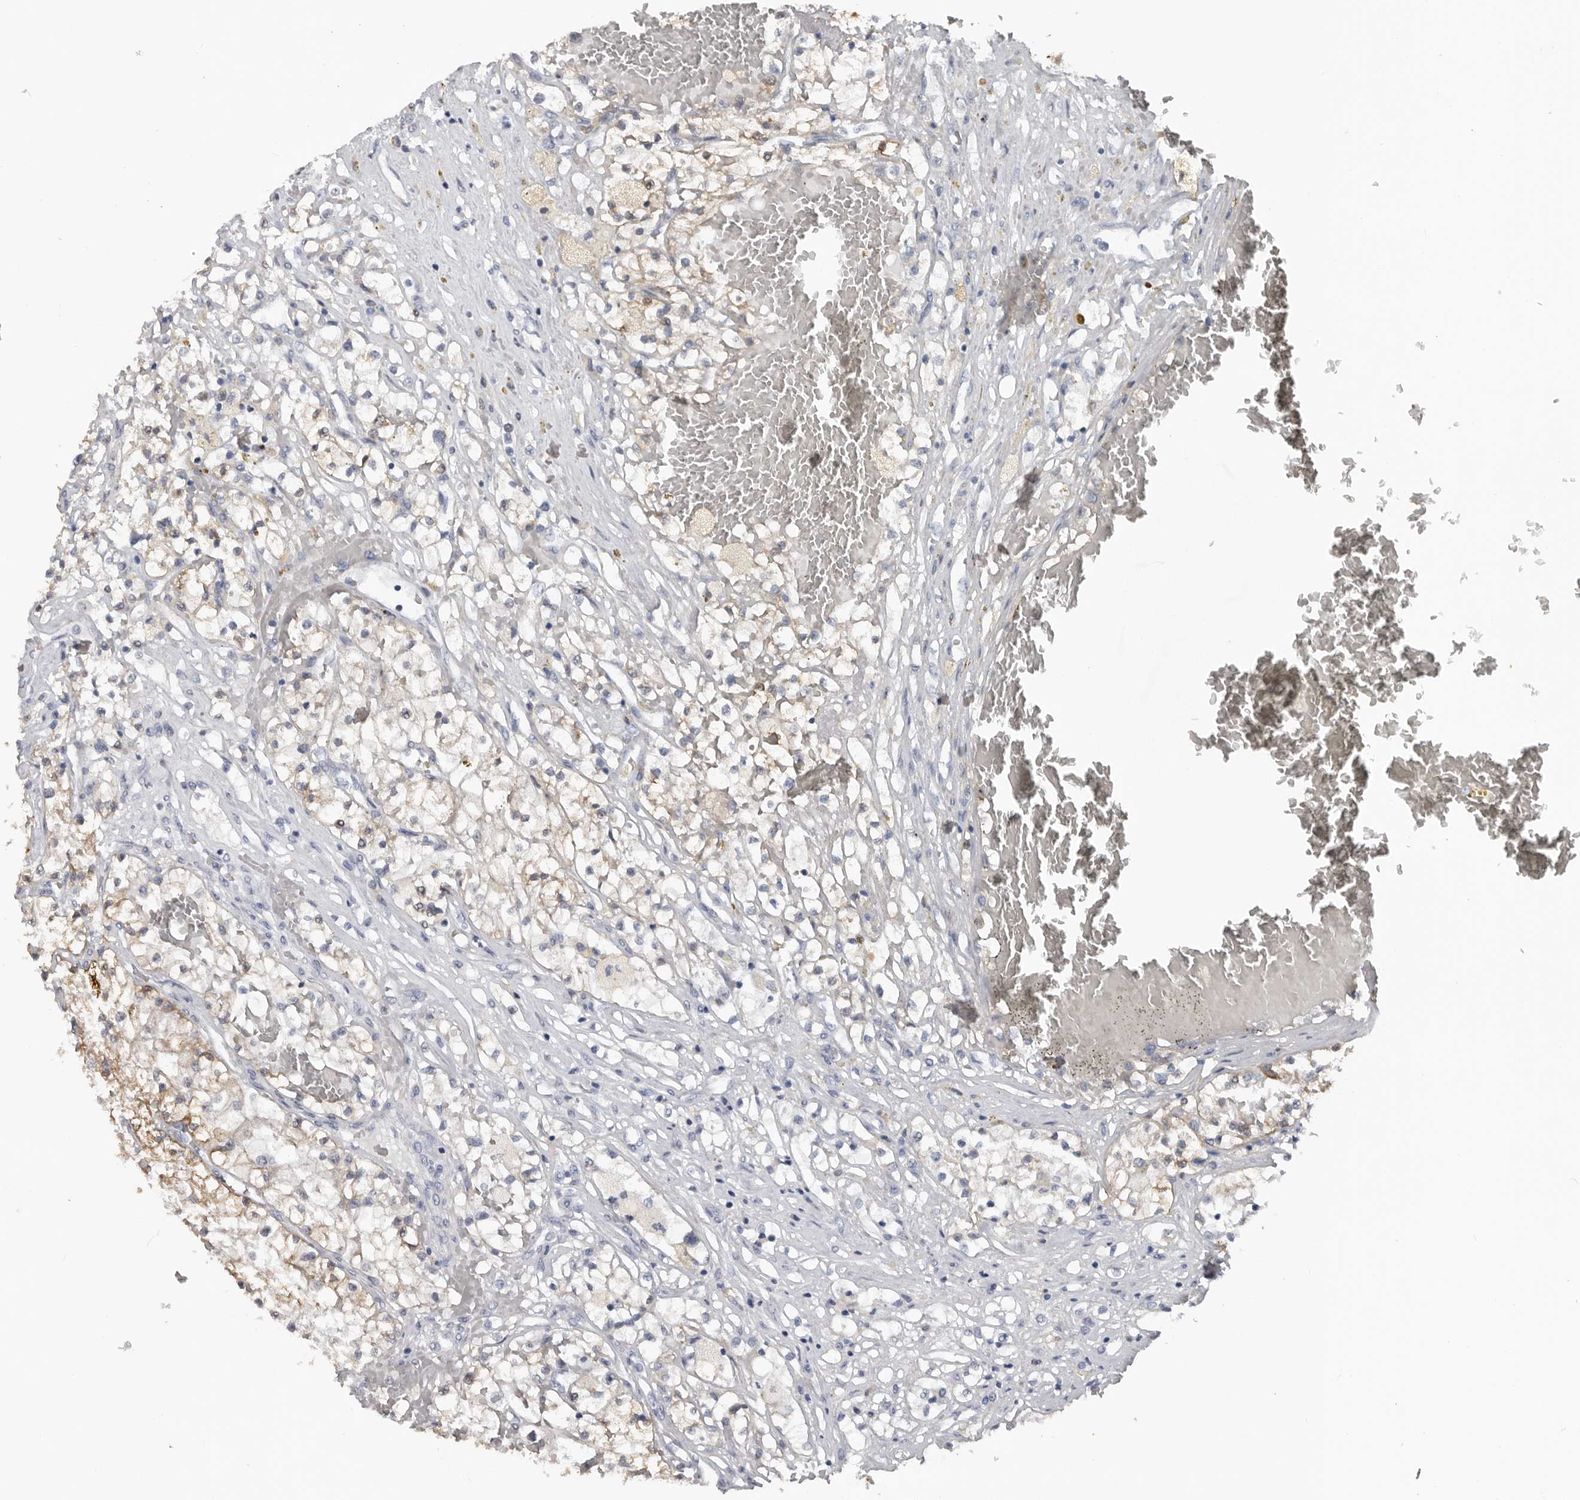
{"staining": {"intensity": "moderate", "quantity": "25%-75%", "location": "cytoplasmic/membranous"}, "tissue": "renal cancer", "cell_type": "Tumor cells", "image_type": "cancer", "snomed": [{"axis": "morphology", "description": "Normal tissue, NOS"}, {"axis": "morphology", "description": "Adenocarcinoma, NOS"}, {"axis": "topography", "description": "Kidney"}], "caption": "About 25%-75% of tumor cells in human renal adenocarcinoma display moderate cytoplasmic/membranous protein staining as visualized by brown immunohistochemical staining.", "gene": "FABP7", "patient": {"sex": "male", "age": 68}}